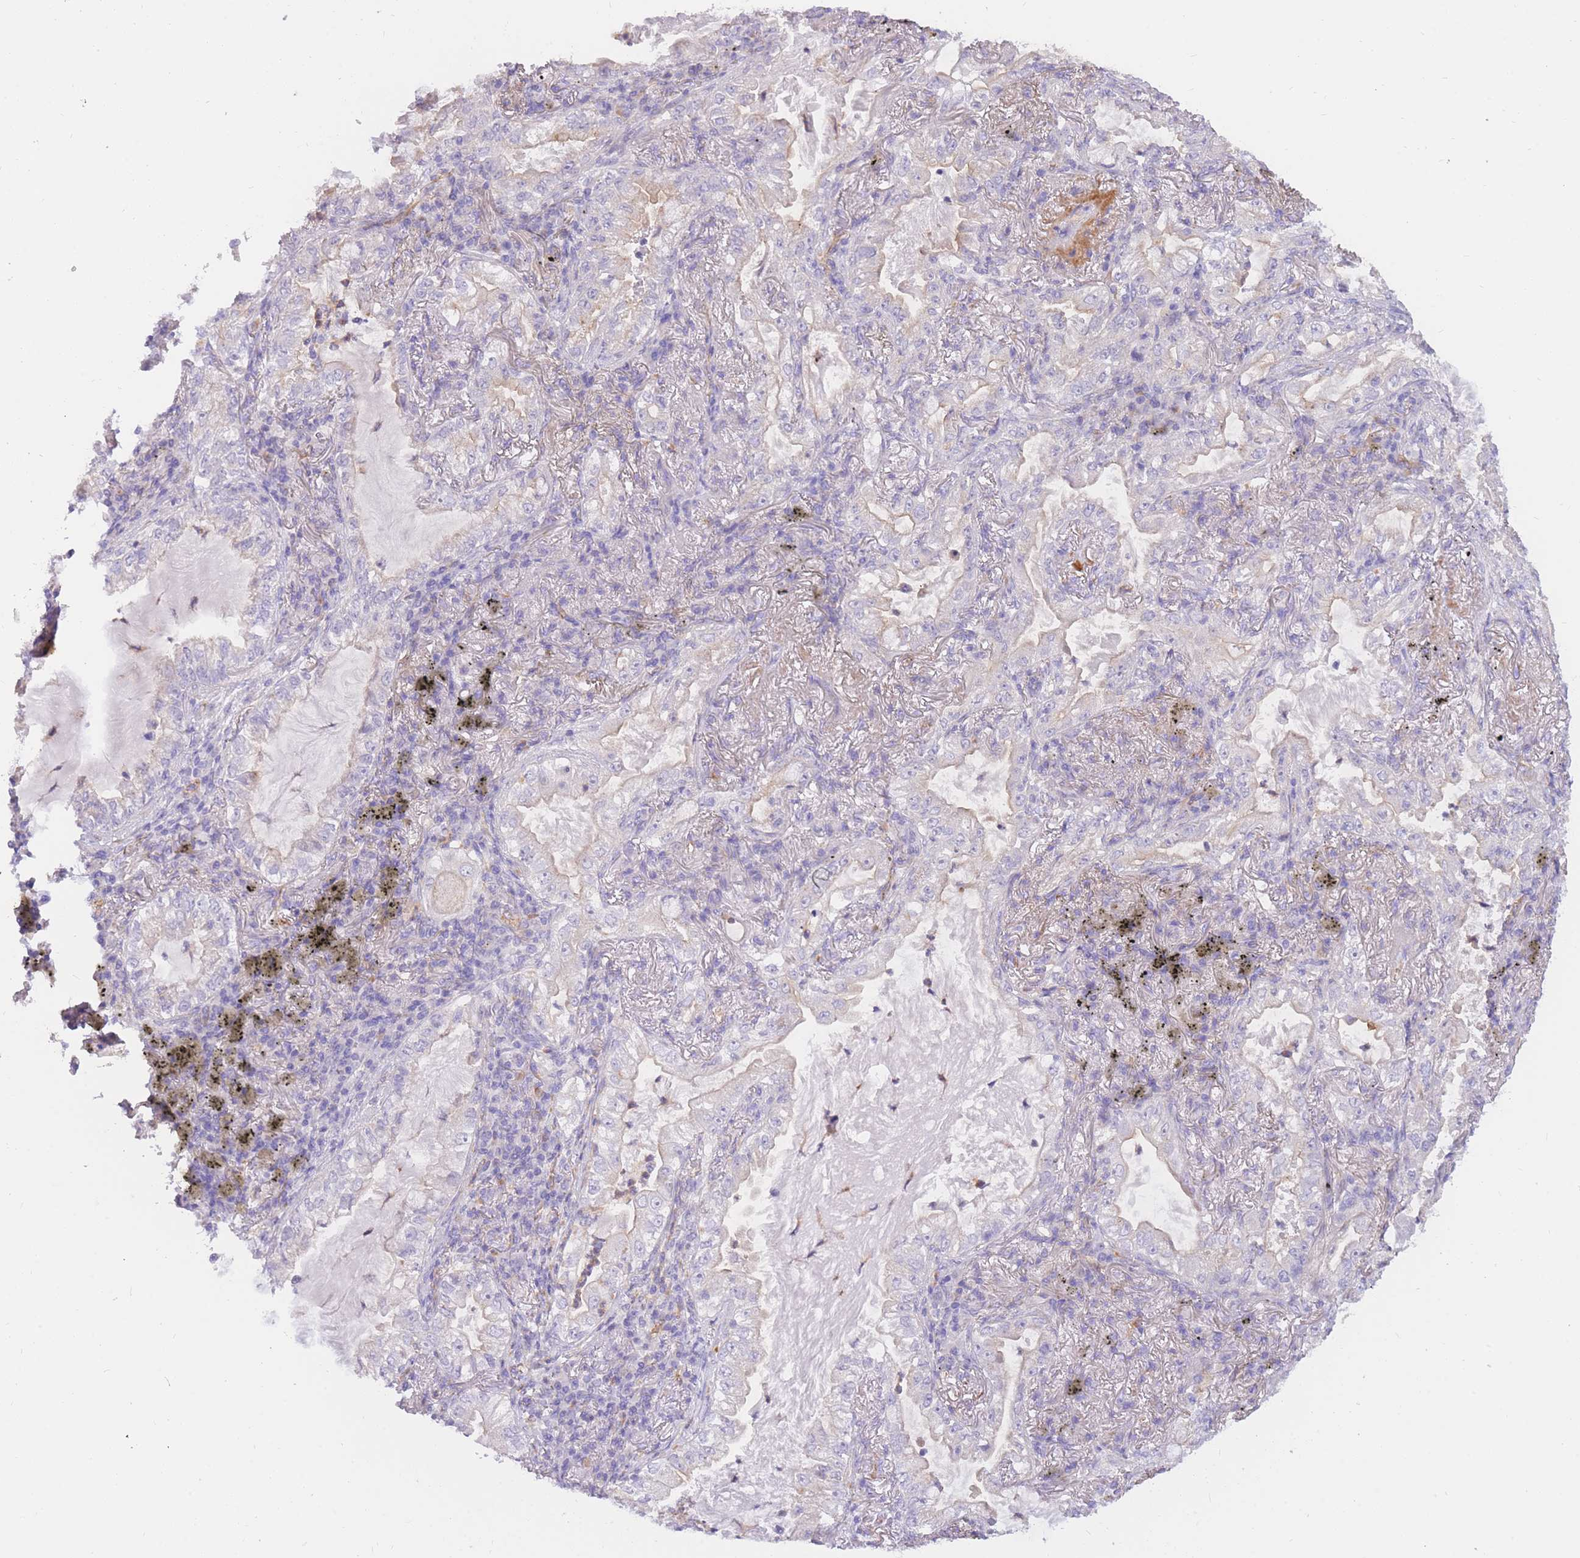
{"staining": {"intensity": "negative", "quantity": "none", "location": "none"}, "tissue": "lung cancer", "cell_type": "Tumor cells", "image_type": "cancer", "snomed": [{"axis": "morphology", "description": "Adenocarcinoma, NOS"}, {"axis": "topography", "description": "Lung"}], "caption": "Immunohistochemistry (IHC) histopathology image of adenocarcinoma (lung) stained for a protein (brown), which displays no staining in tumor cells.", "gene": "SULT1A1", "patient": {"sex": "female", "age": 73}}